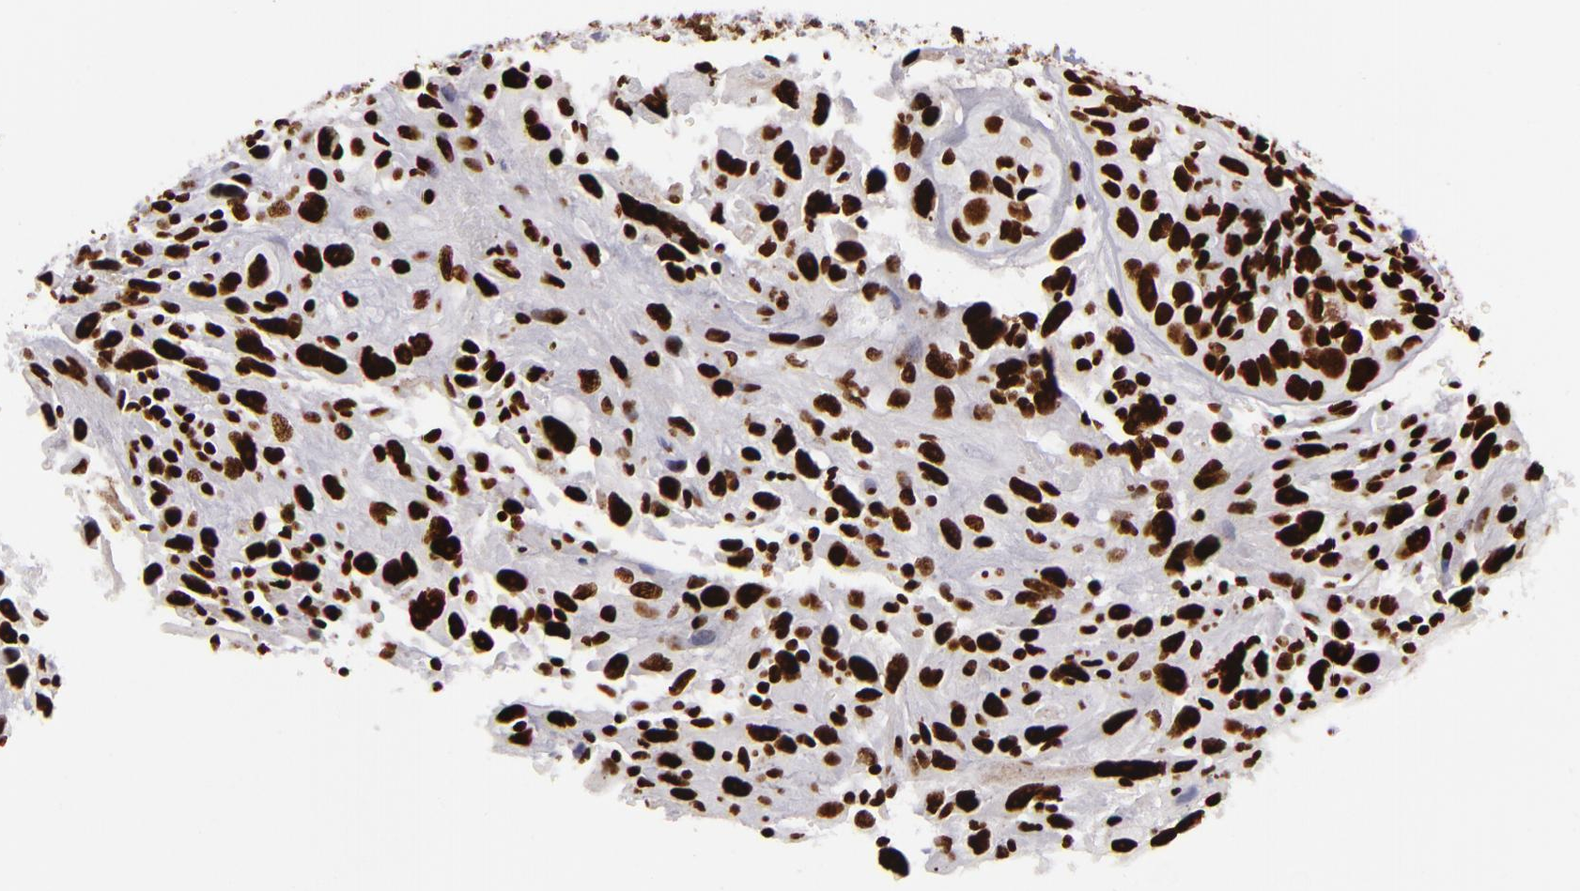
{"staining": {"intensity": "strong", "quantity": ">75%", "location": "nuclear"}, "tissue": "breast cancer", "cell_type": "Tumor cells", "image_type": "cancer", "snomed": [{"axis": "morphology", "description": "Neoplasm, malignant, NOS"}, {"axis": "topography", "description": "Breast"}], "caption": "A brown stain highlights strong nuclear positivity of a protein in human breast cancer tumor cells.", "gene": "SAFB", "patient": {"sex": "female", "age": 50}}